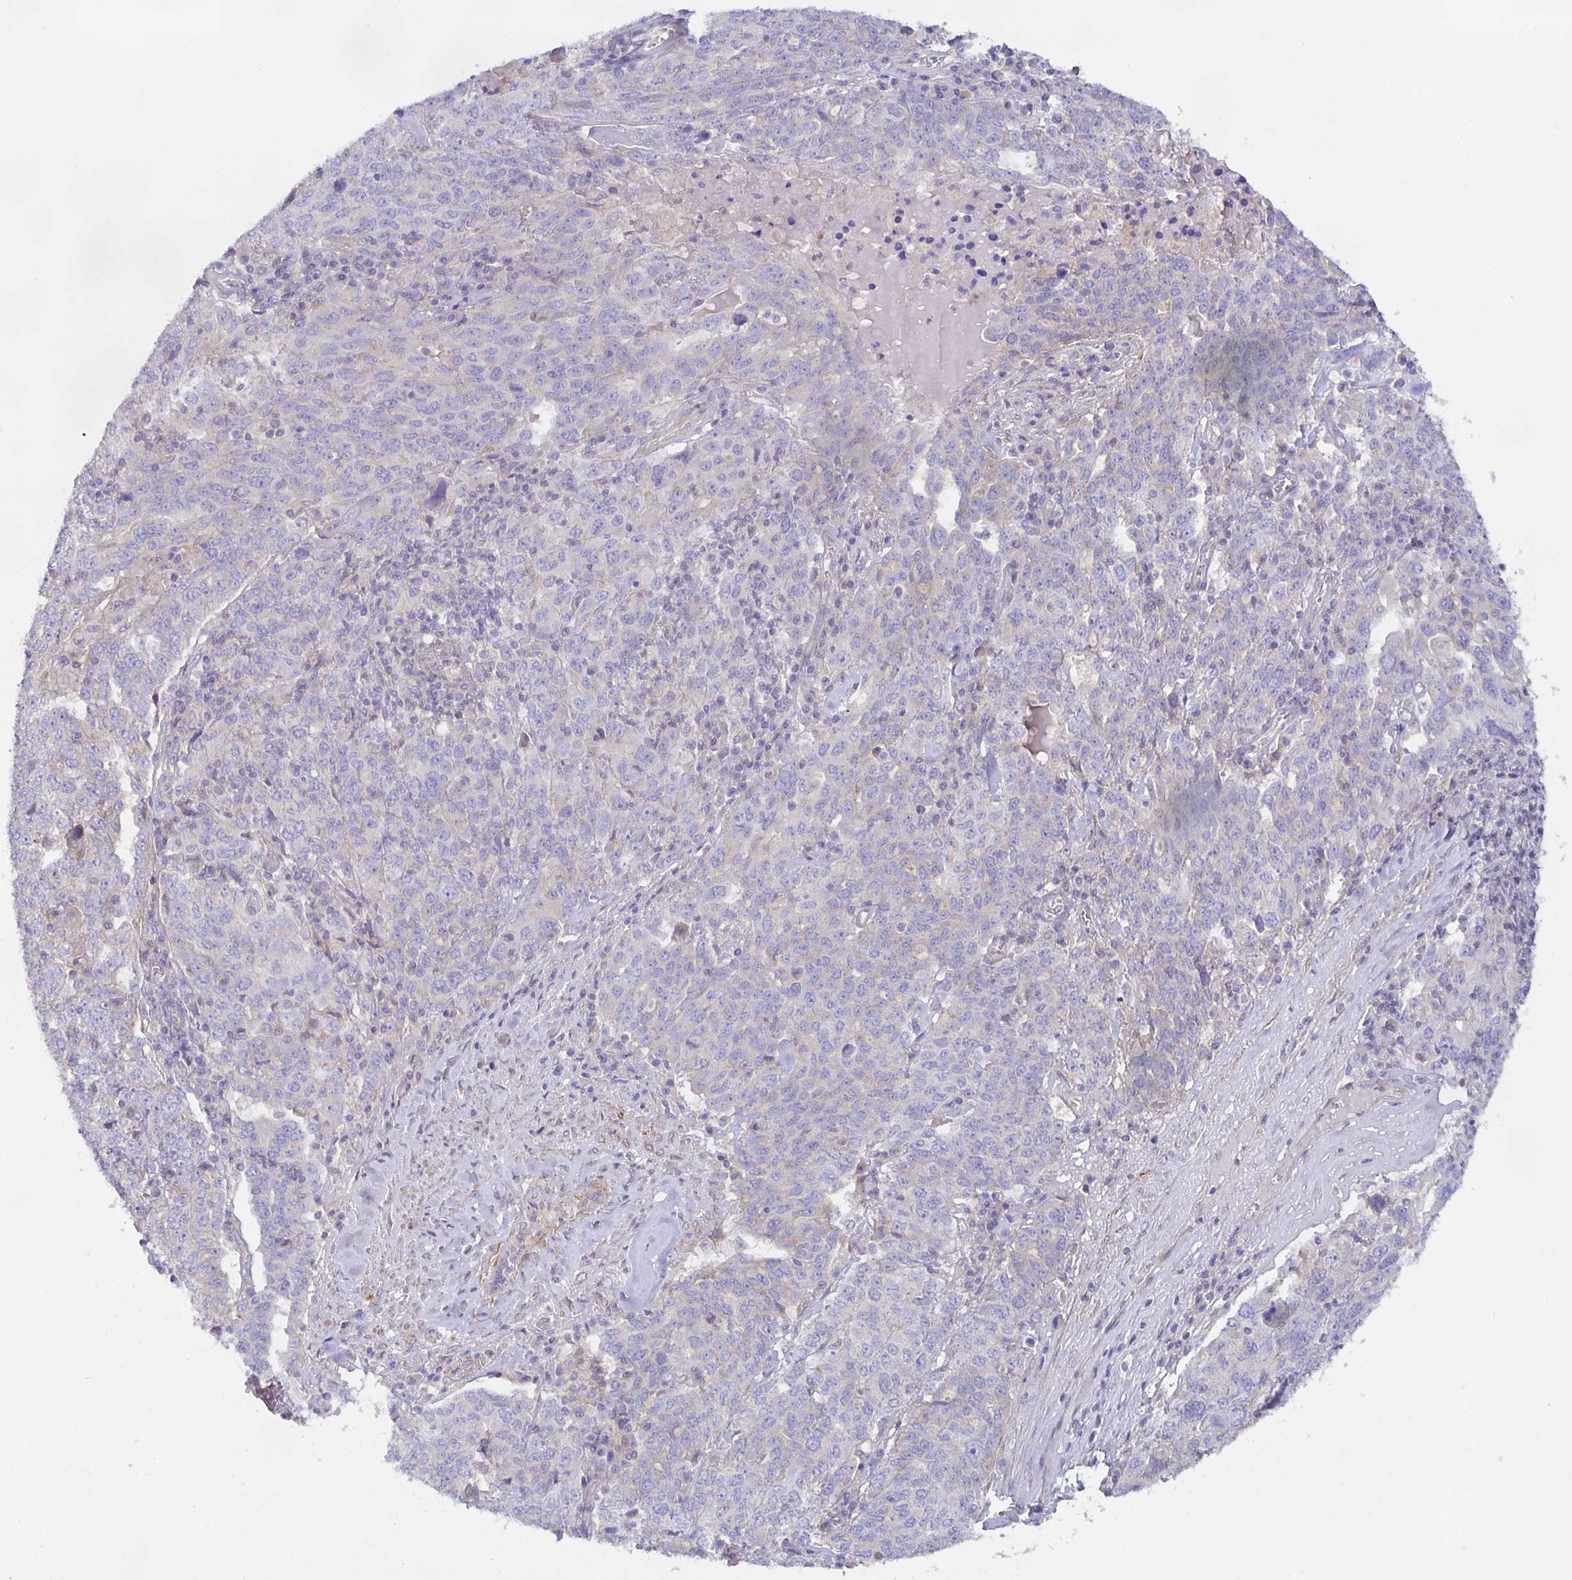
{"staining": {"intensity": "negative", "quantity": "none", "location": "none"}, "tissue": "ovarian cancer", "cell_type": "Tumor cells", "image_type": "cancer", "snomed": [{"axis": "morphology", "description": "Carcinoma, endometroid"}, {"axis": "topography", "description": "Ovary"}], "caption": "A histopathology image of human ovarian cancer (endometroid carcinoma) is negative for staining in tumor cells.", "gene": "METTL22", "patient": {"sex": "female", "age": 62}}